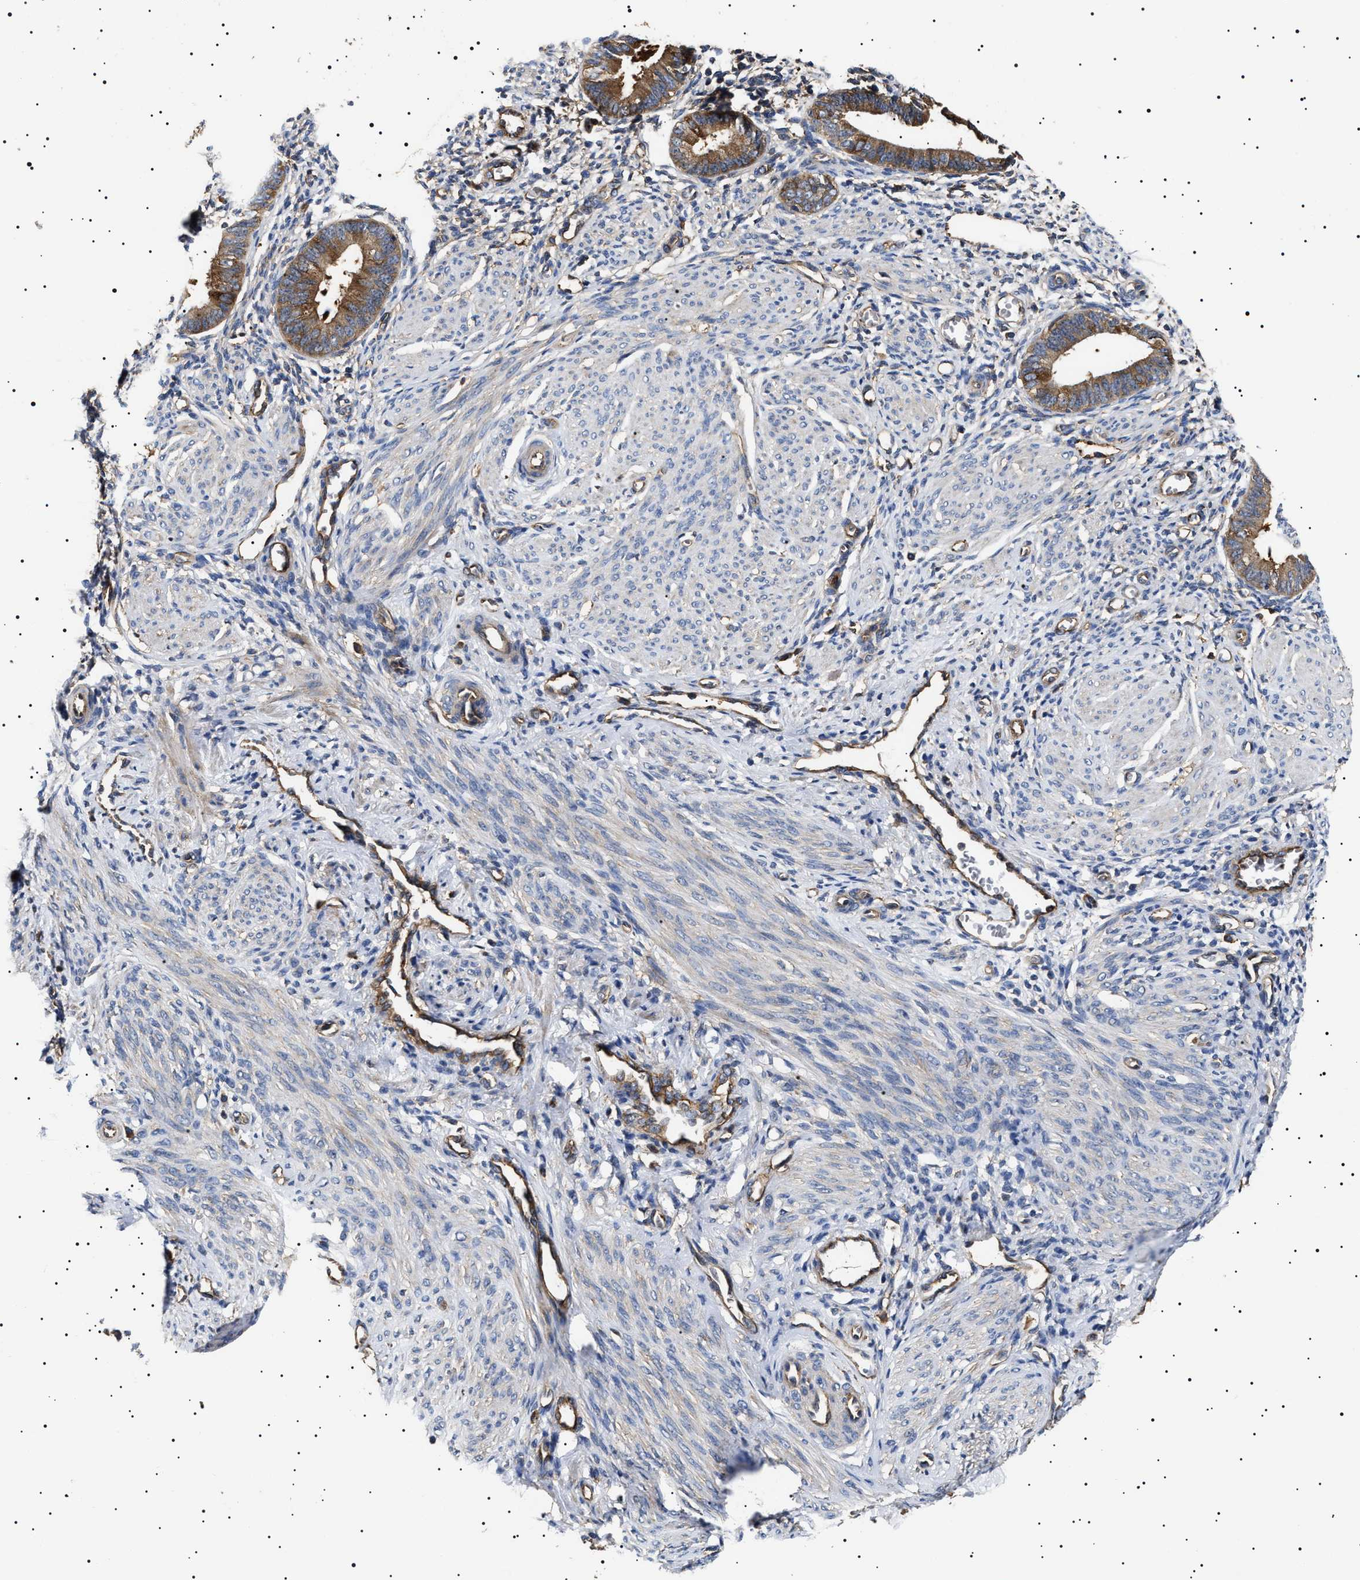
{"staining": {"intensity": "weak", "quantity": "<25%", "location": "cytoplasmic/membranous"}, "tissue": "endometrium", "cell_type": "Cells in endometrial stroma", "image_type": "normal", "snomed": [{"axis": "morphology", "description": "Normal tissue, NOS"}, {"axis": "topography", "description": "Endometrium"}], "caption": "A high-resolution micrograph shows immunohistochemistry (IHC) staining of benign endometrium, which exhibits no significant positivity in cells in endometrial stroma. (DAB (3,3'-diaminobenzidine) immunohistochemistry (IHC), high magnification).", "gene": "TPP2", "patient": {"sex": "female", "age": 46}}